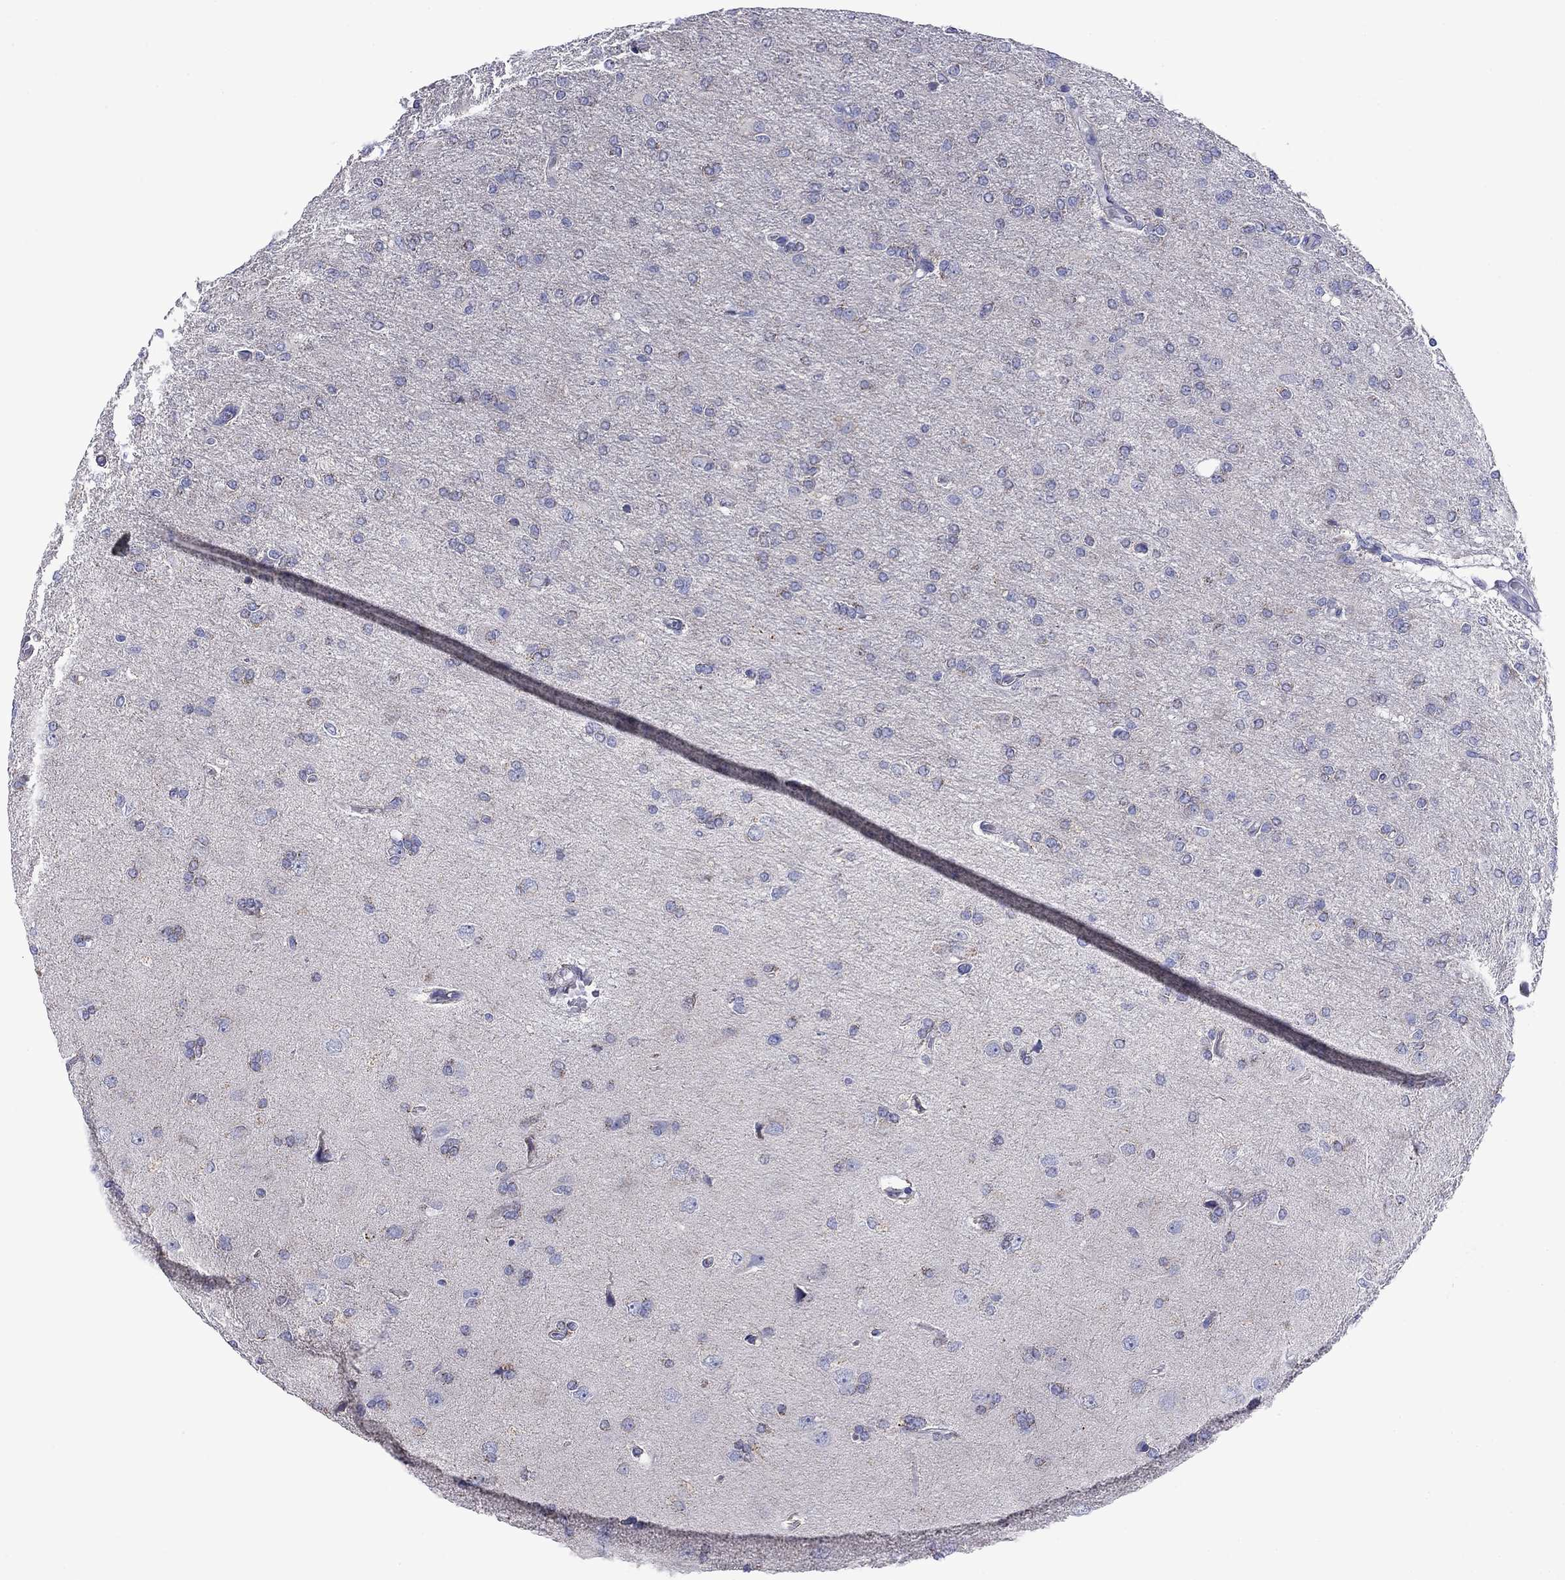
{"staining": {"intensity": "negative", "quantity": "none", "location": "none"}, "tissue": "glioma", "cell_type": "Tumor cells", "image_type": "cancer", "snomed": [{"axis": "morphology", "description": "Glioma, malignant, High grade"}, {"axis": "topography", "description": "Cerebral cortex"}], "caption": "Immunohistochemical staining of glioma demonstrates no significant positivity in tumor cells.", "gene": "ACADSB", "patient": {"sex": "male", "age": 70}}